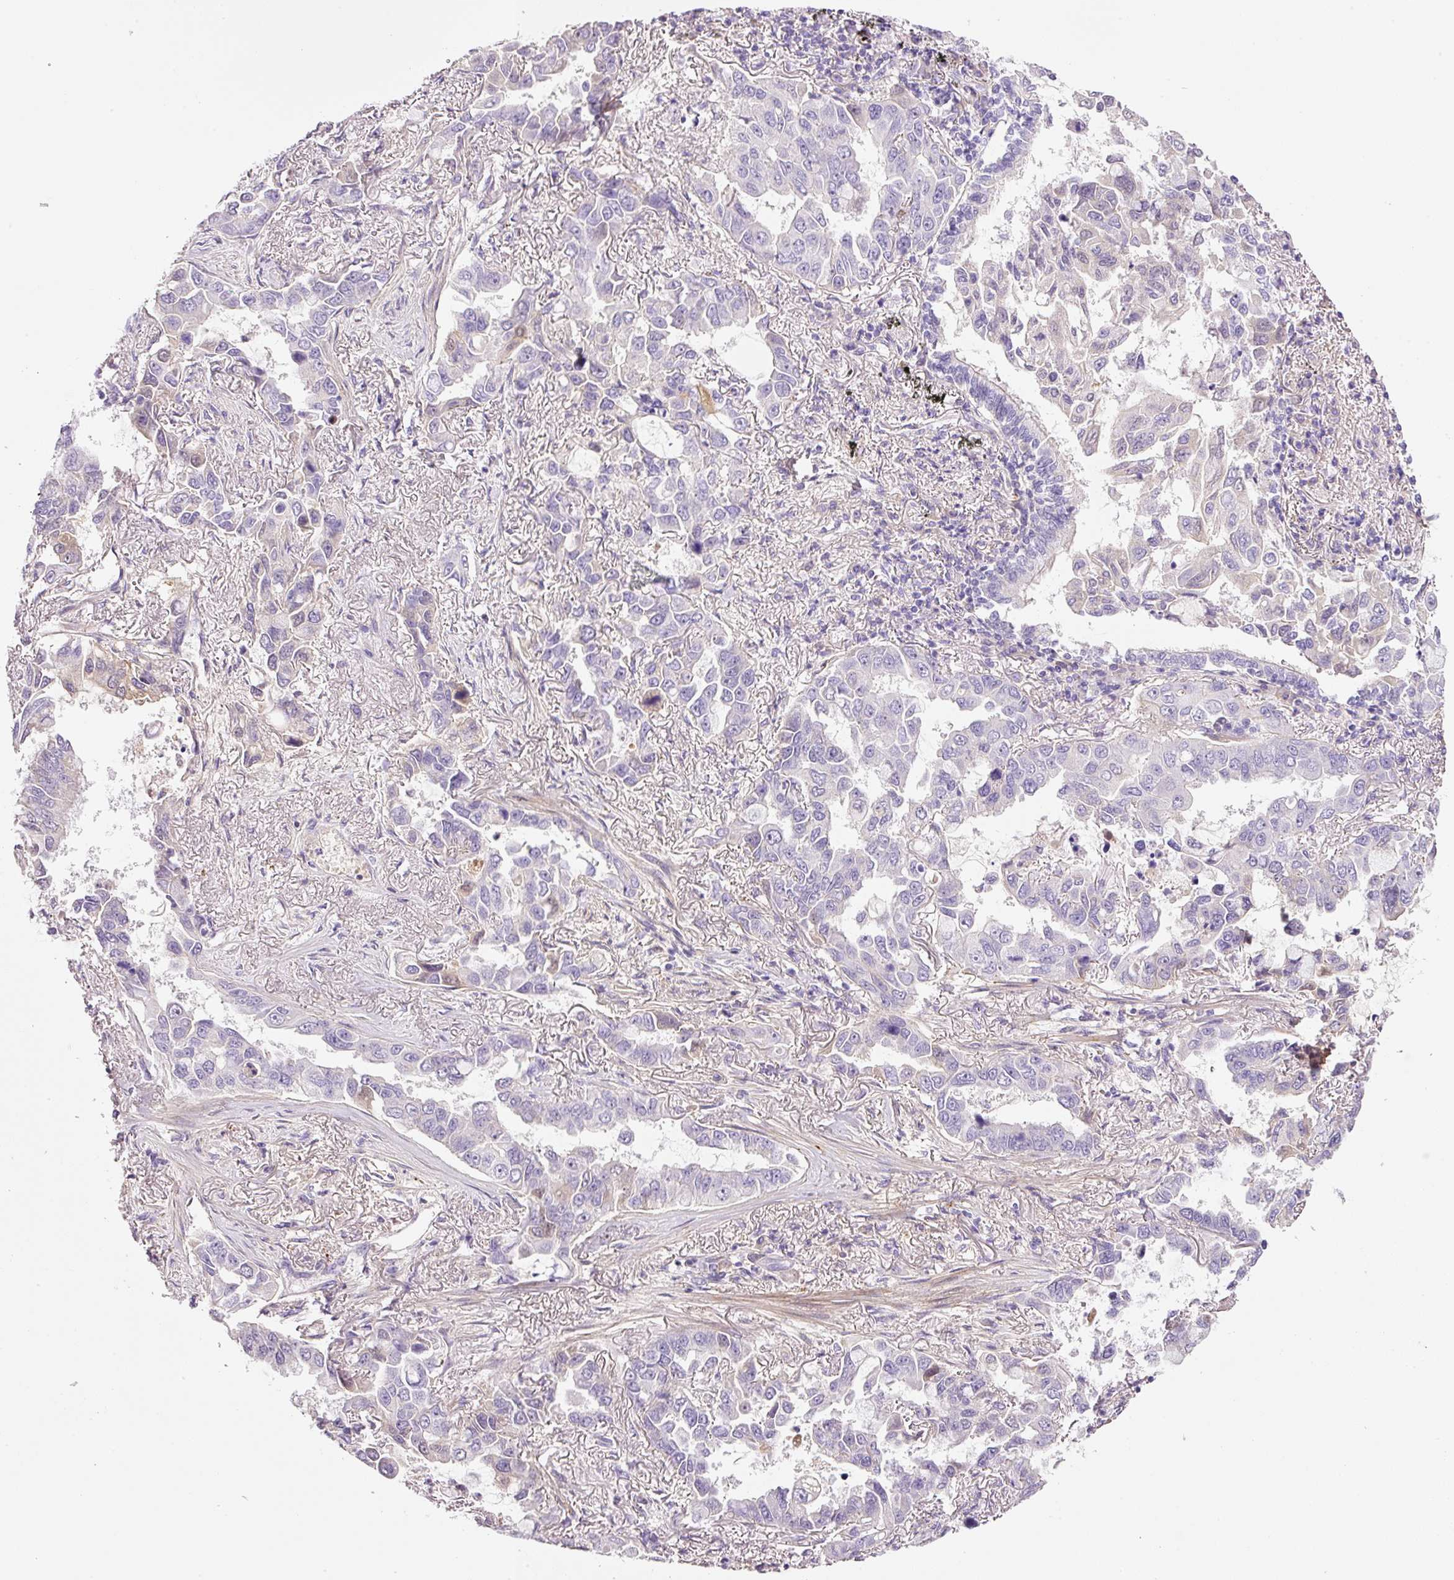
{"staining": {"intensity": "negative", "quantity": "none", "location": "none"}, "tissue": "lung cancer", "cell_type": "Tumor cells", "image_type": "cancer", "snomed": [{"axis": "morphology", "description": "Adenocarcinoma, NOS"}, {"axis": "topography", "description": "Lung"}], "caption": "Immunohistochemistry (IHC) of human lung adenocarcinoma displays no positivity in tumor cells.", "gene": "SOS2", "patient": {"sex": "male", "age": 64}}